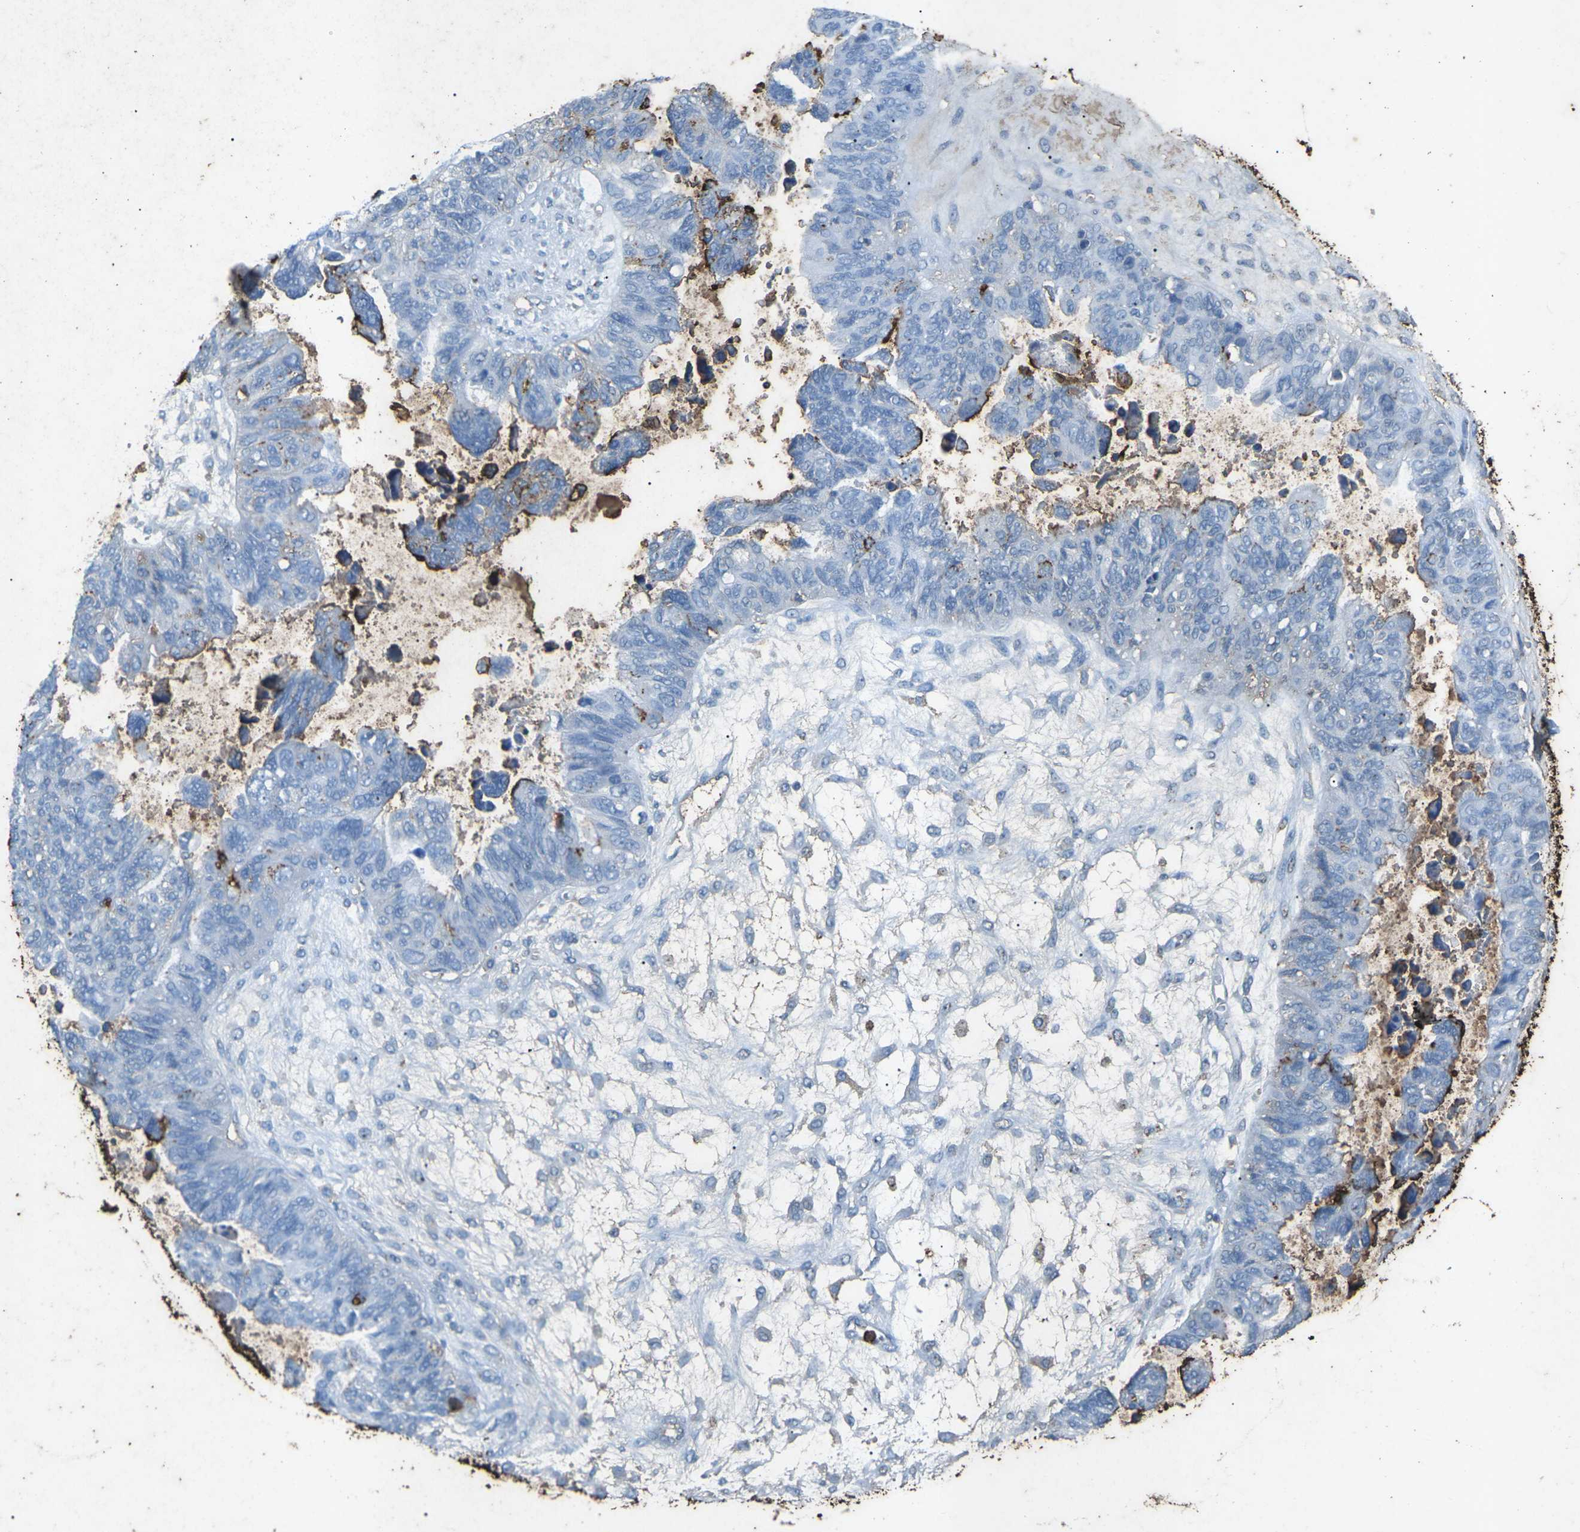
{"staining": {"intensity": "negative", "quantity": "none", "location": "none"}, "tissue": "ovarian cancer", "cell_type": "Tumor cells", "image_type": "cancer", "snomed": [{"axis": "morphology", "description": "Cystadenocarcinoma, serous, NOS"}, {"axis": "topography", "description": "Ovary"}], "caption": "Immunohistochemical staining of human ovarian cancer displays no significant expression in tumor cells.", "gene": "CTAGE1", "patient": {"sex": "female", "age": 79}}